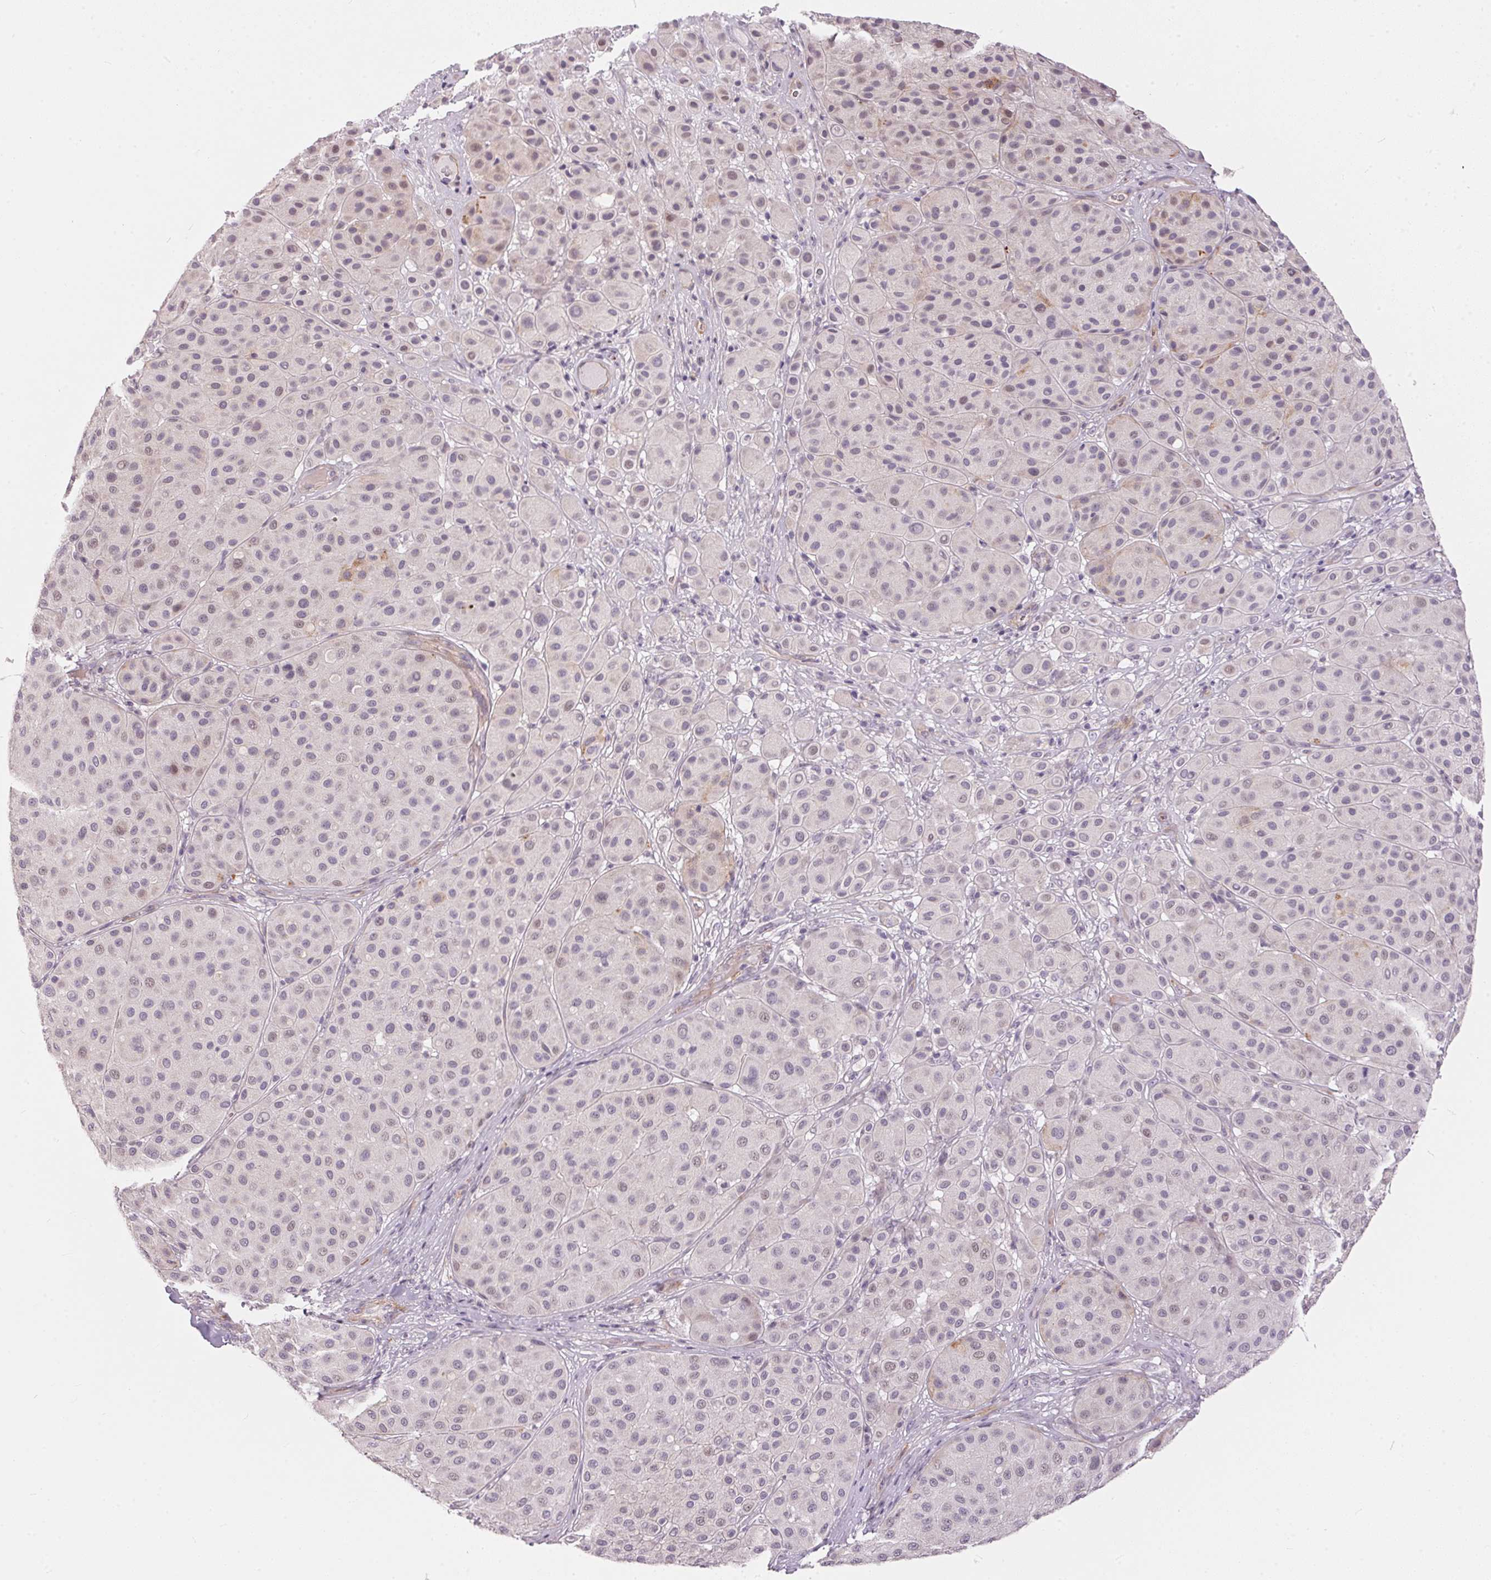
{"staining": {"intensity": "weak", "quantity": "<25%", "location": "cytoplasmic/membranous,nuclear"}, "tissue": "melanoma", "cell_type": "Tumor cells", "image_type": "cancer", "snomed": [{"axis": "morphology", "description": "Malignant melanoma, Metastatic site"}, {"axis": "topography", "description": "Smooth muscle"}], "caption": "A micrograph of human melanoma is negative for staining in tumor cells.", "gene": "GDAP1L1", "patient": {"sex": "male", "age": 41}}